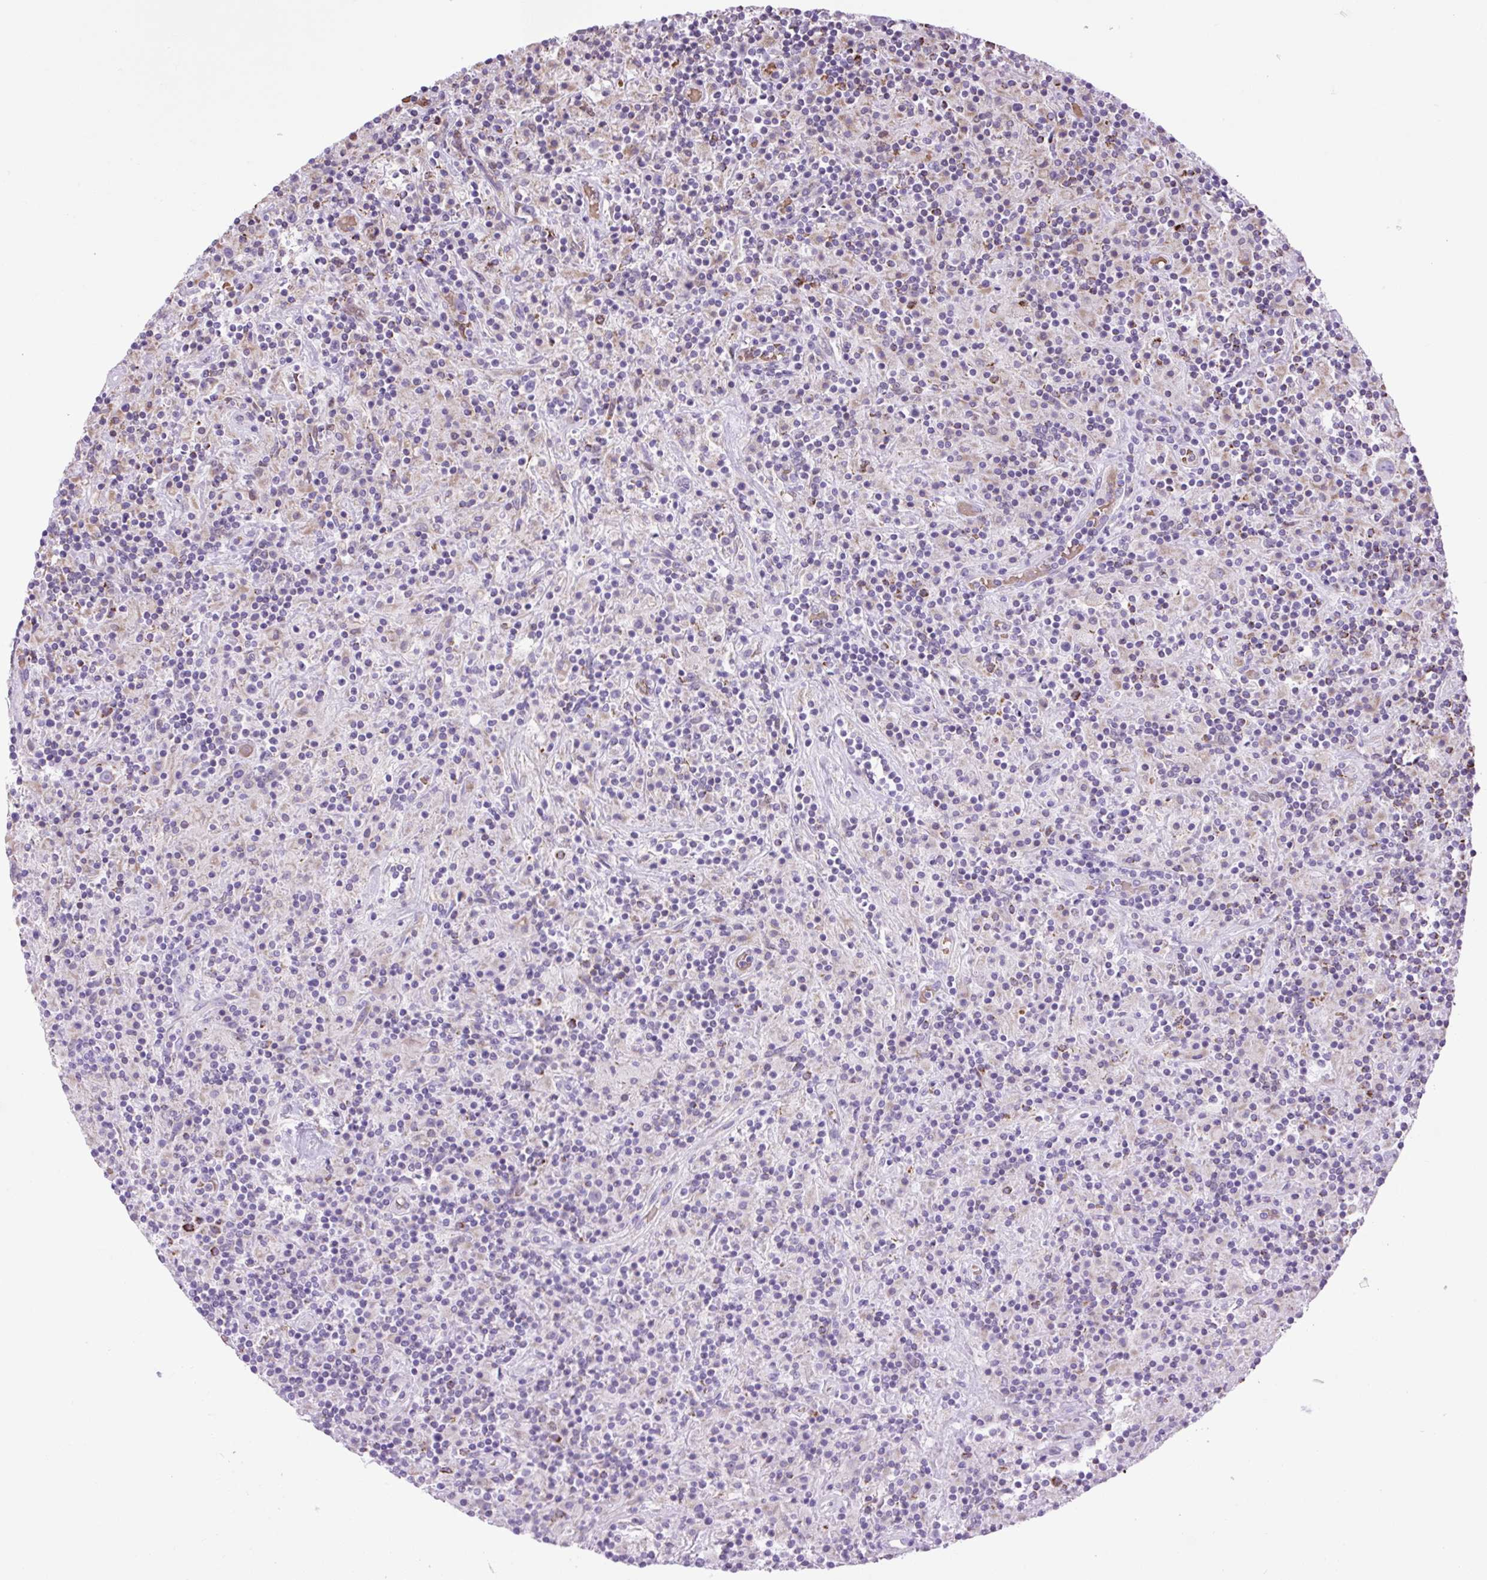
{"staining": {"intensity": "negative", "quantity": "none", "location": "none"}, "tissue": "lymphoma", "cell_type": "Tumor cells", "image_type": "cancer", "snomed": [{"axis": "morphology", "description": "Hodgkin's disease, NOS"}, {"axis": "topography", "description": "Lymph node"}], "caption": "DAB (3,3'-diaminobenzidine) immunohistochemical staining of Hodgkin's disease demonstrates no significant positivity in tumor cells.", "gene": "SCO2", "patient": {"sex": "male", "age": 70}}